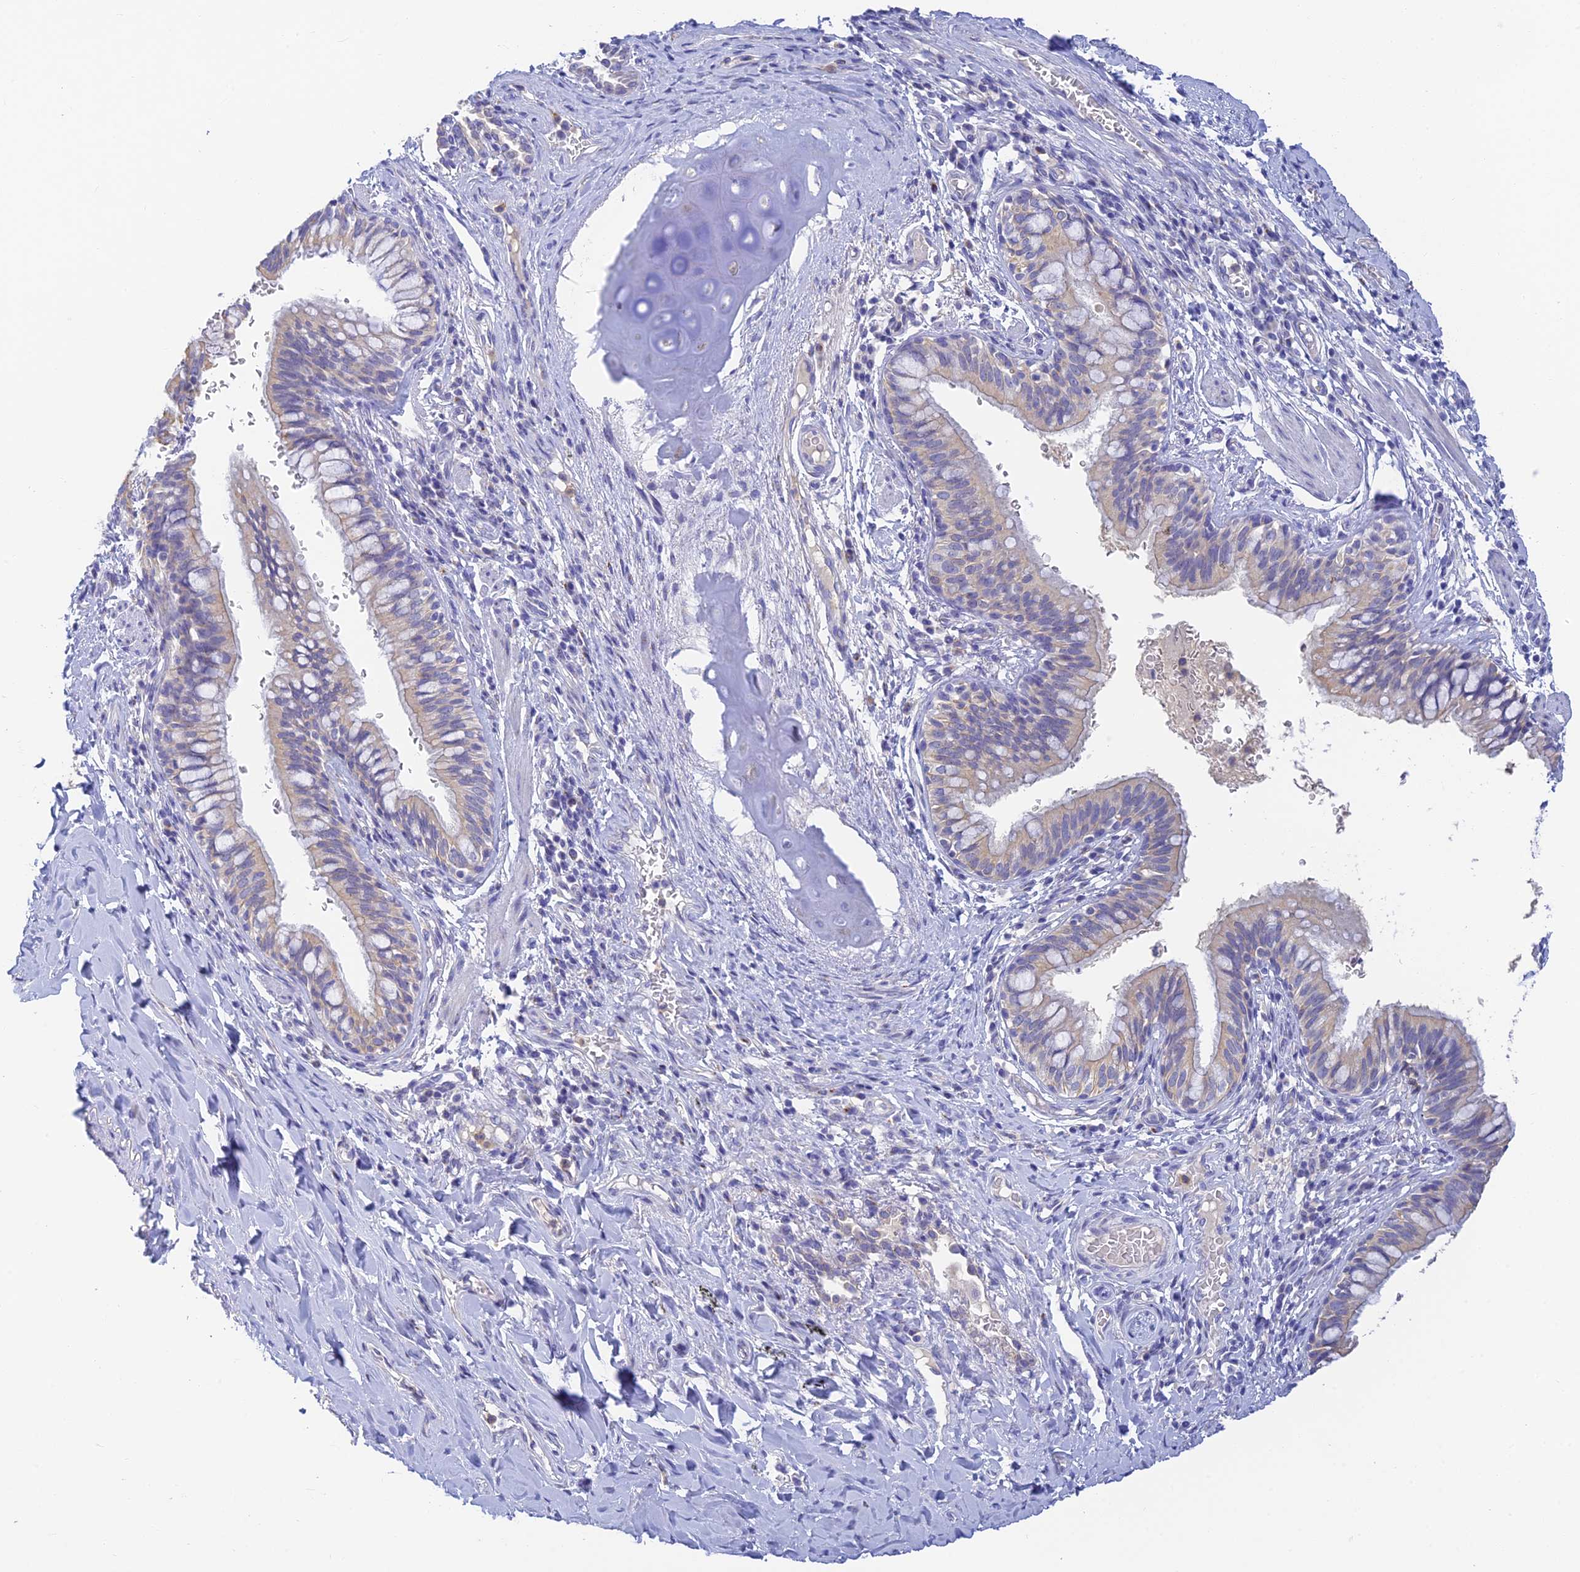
{"staining": {"intensity": "negative", "quantity": "none", "location": "none"}, "tissue": "bronchus", "cell_type": "Respiratory epithelial cells", "image_type": "normal", "snomed": [{"axis": "morphology", "description": "Normal tissue, NOS"}, {"axis": "topography", "description": "Cartilage tissue"}, {"axis": "topography", "description": "Bronchus"}], "caption": "Protein analysis of unremarkable bronchus demonstrates no significant positivity in respiratory epithelial cells.", "gene": "INTS13", "patient": {"sex": "female", "age": 36}}